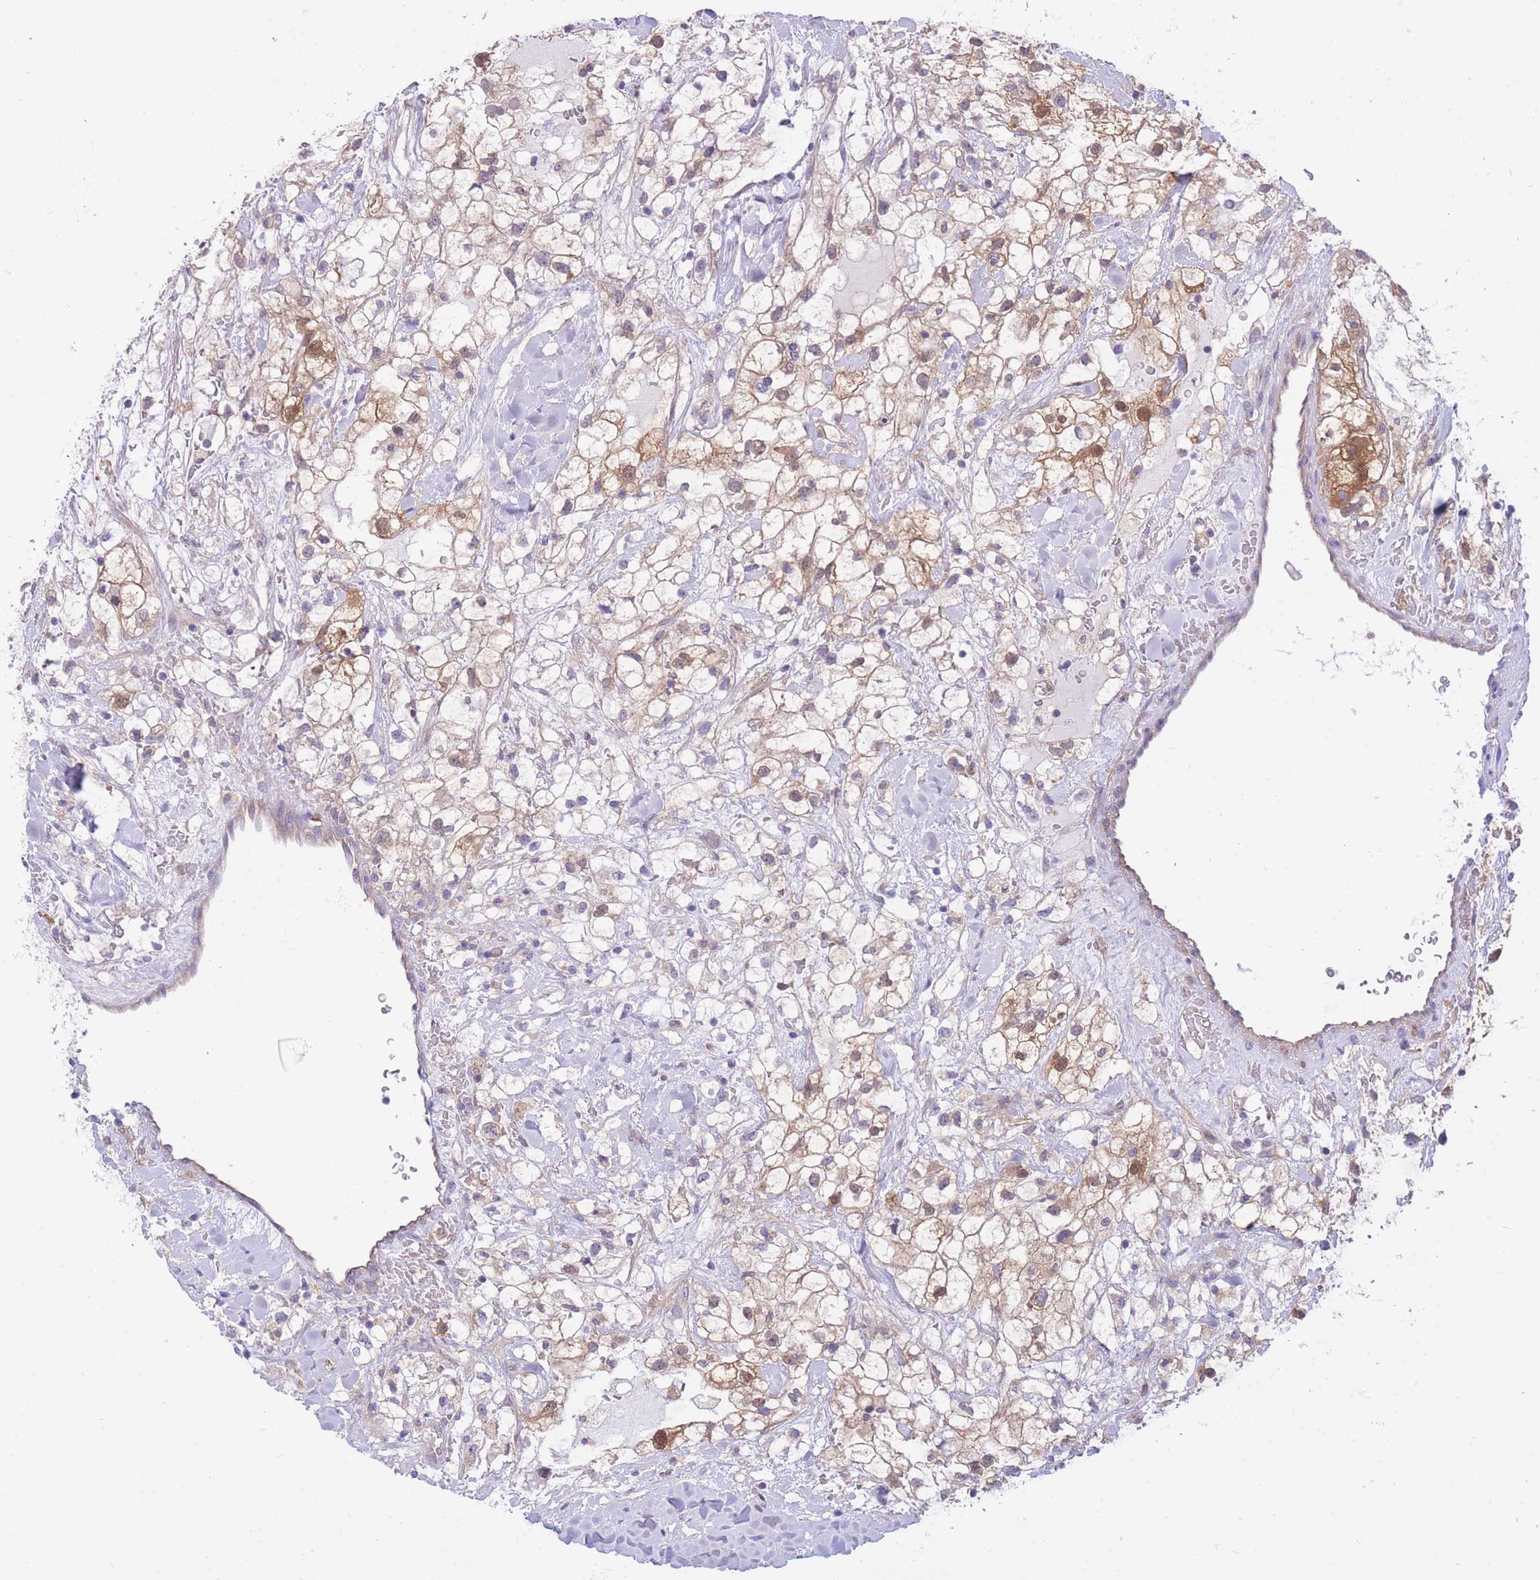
{"staining": {"intensity": "strong", "quantity": "25%-75%", "location": "cytoplasmic/membranous,nuclear"}, "tissue": "renal cancer", "cell_type": "Tumor cells", "image_type": "cancer", "snomed": [{"axis": "morphology", "description": "Adenocarcinoma, NOS"}, {"axis": "topography", "description": "Kidney"}], "caption": "Renal adenocarcinoma was stained to show a protein in brown. There is high levels of strong cytoplasmic/membranous and nuclear staining in about 25%-75% of tumor cells.", "gene": "NAMPT", "patient": {"sex": "male", "age": 59}}